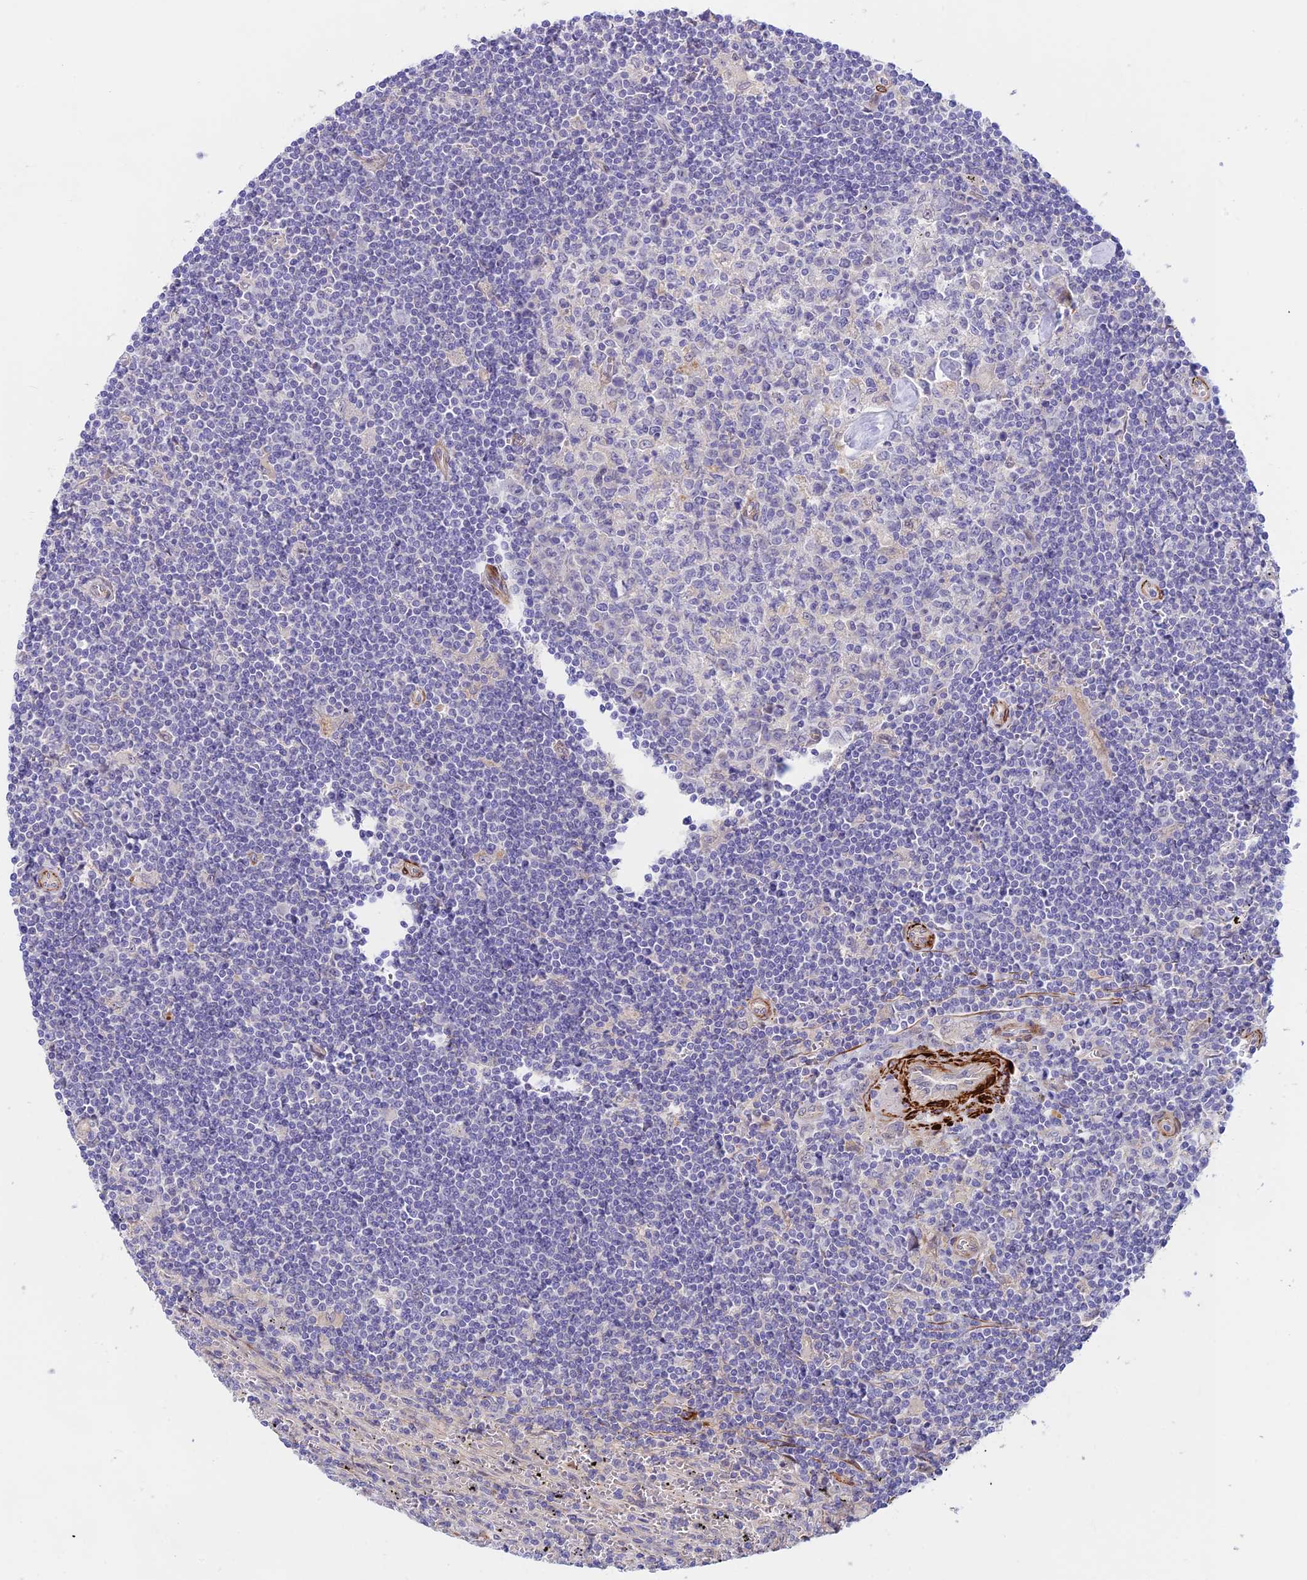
{"staining": {"intensity": "negative", "quantity": "none", "location": "none"}, "tissue": "lymphoma", "cell_type": "Tumor cells", "image_type": "cancer", "snomed": [{"axis": "morphology", "description": "Malignant lymphoma, non-Hodgkin's type, Low grade"}, {"axis": "topography", "description": "Spleen"}], "caption": "Immunohistochemistry (IHC) image of neoplastic tissue: lymphoma stained with DAB demonstrates no significant protein positivity in tumor cells.", "gene": "ANKRD50", "patient": {"sex": "male", "age": 76}}